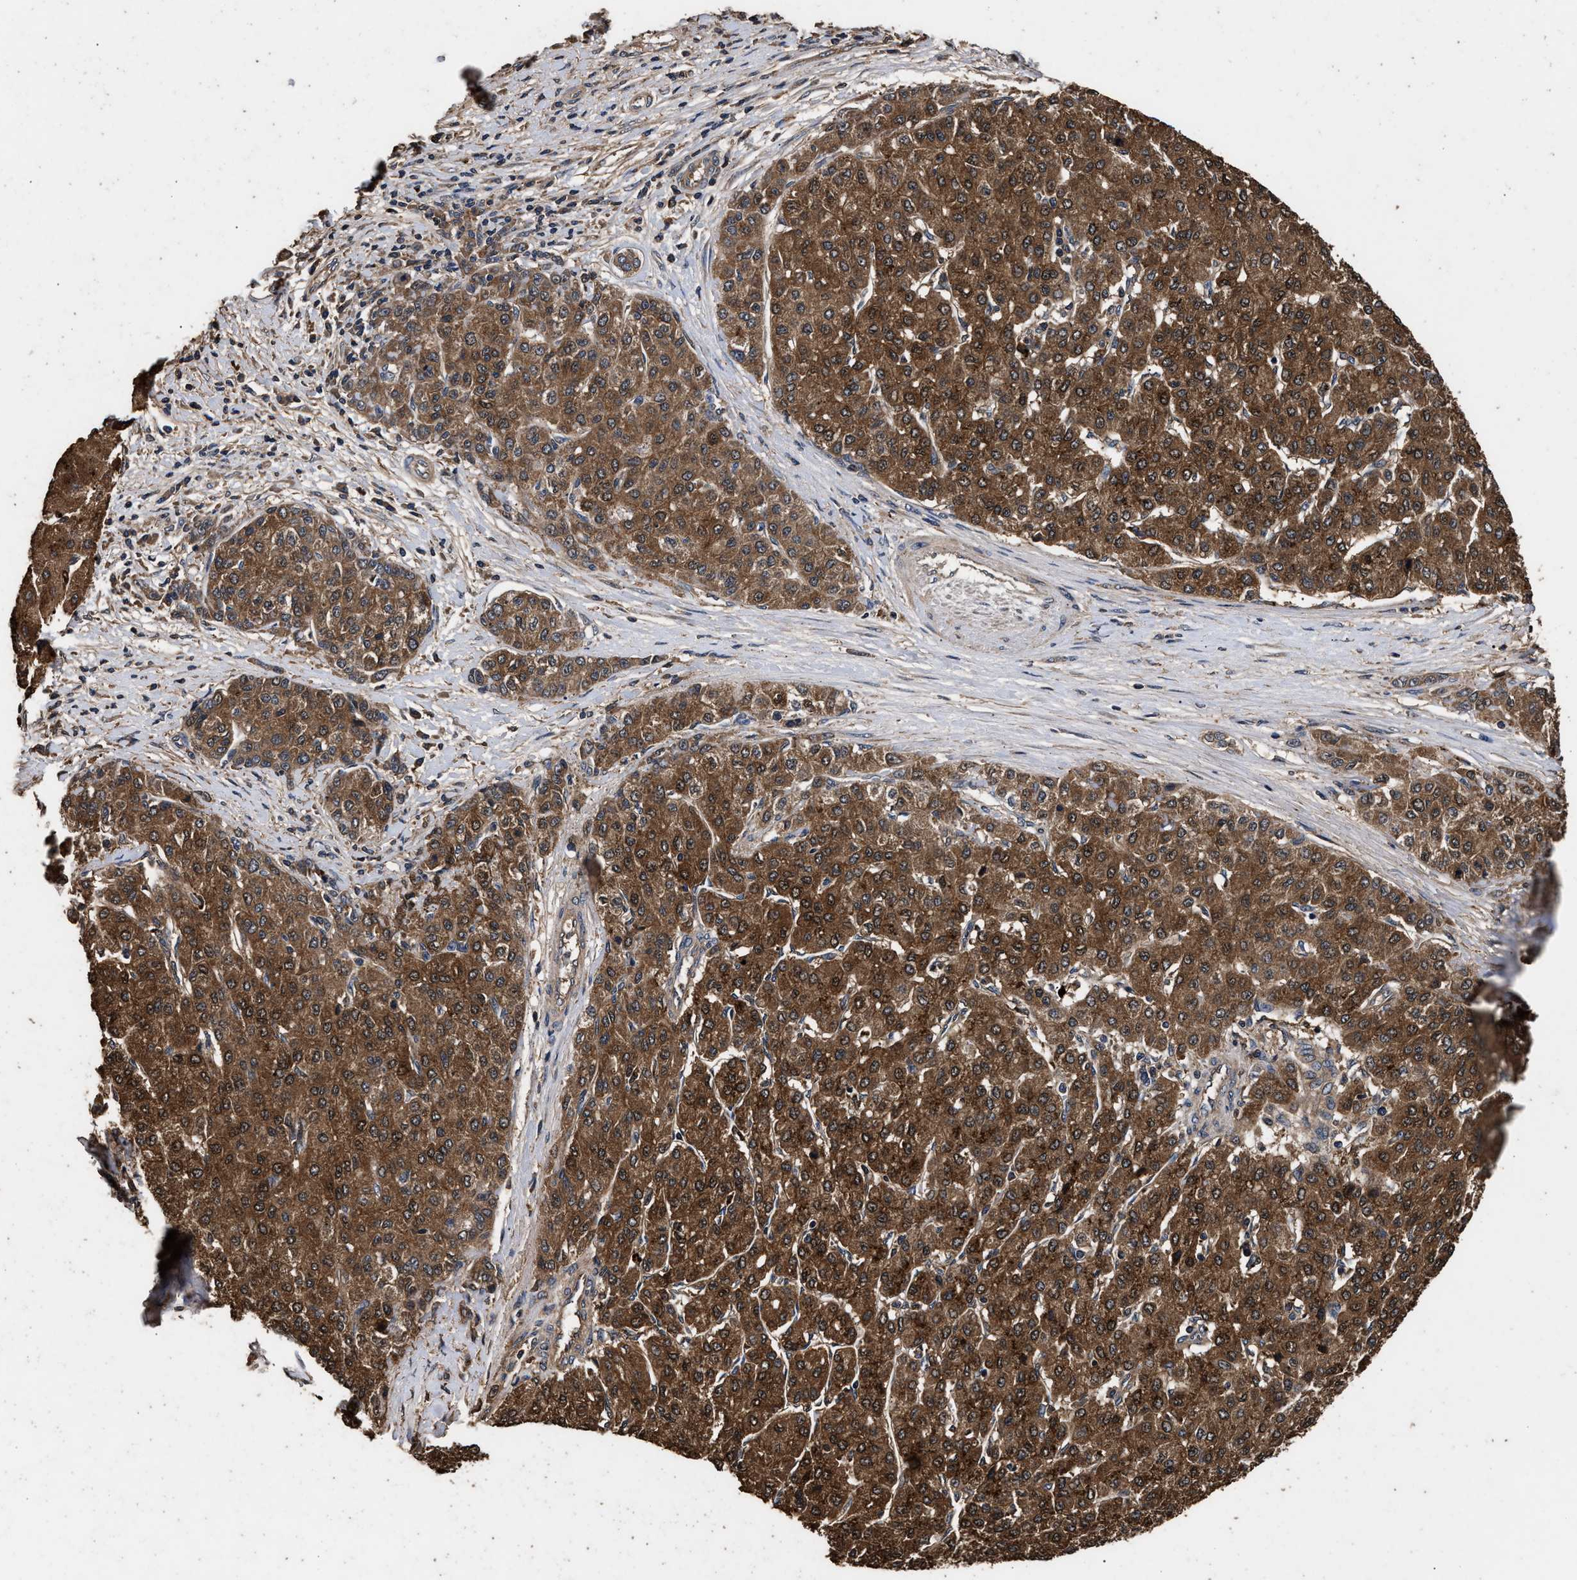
{"staining": {"intensity": "moderate", "quantity": ">75%", "location": "cytoplasmic/membranous"}, "tissue": "liver cancer", "cell_type": "Tumor cells", "image_type": "cancer", "snomed": [{"axis": "morphology", "description": "Carcinoma, Hepatocellular, NOS"}, {"axis": "topography", "description": "Liver"}], "caption": "Liver cancer was stained to show a protein in brown. There is medium levels of moderate cytoplasmic/membranous expression in about >75% of tumor cells.", "gene": "KYAT1", "patient": {"sex": "male", "age": 65}}